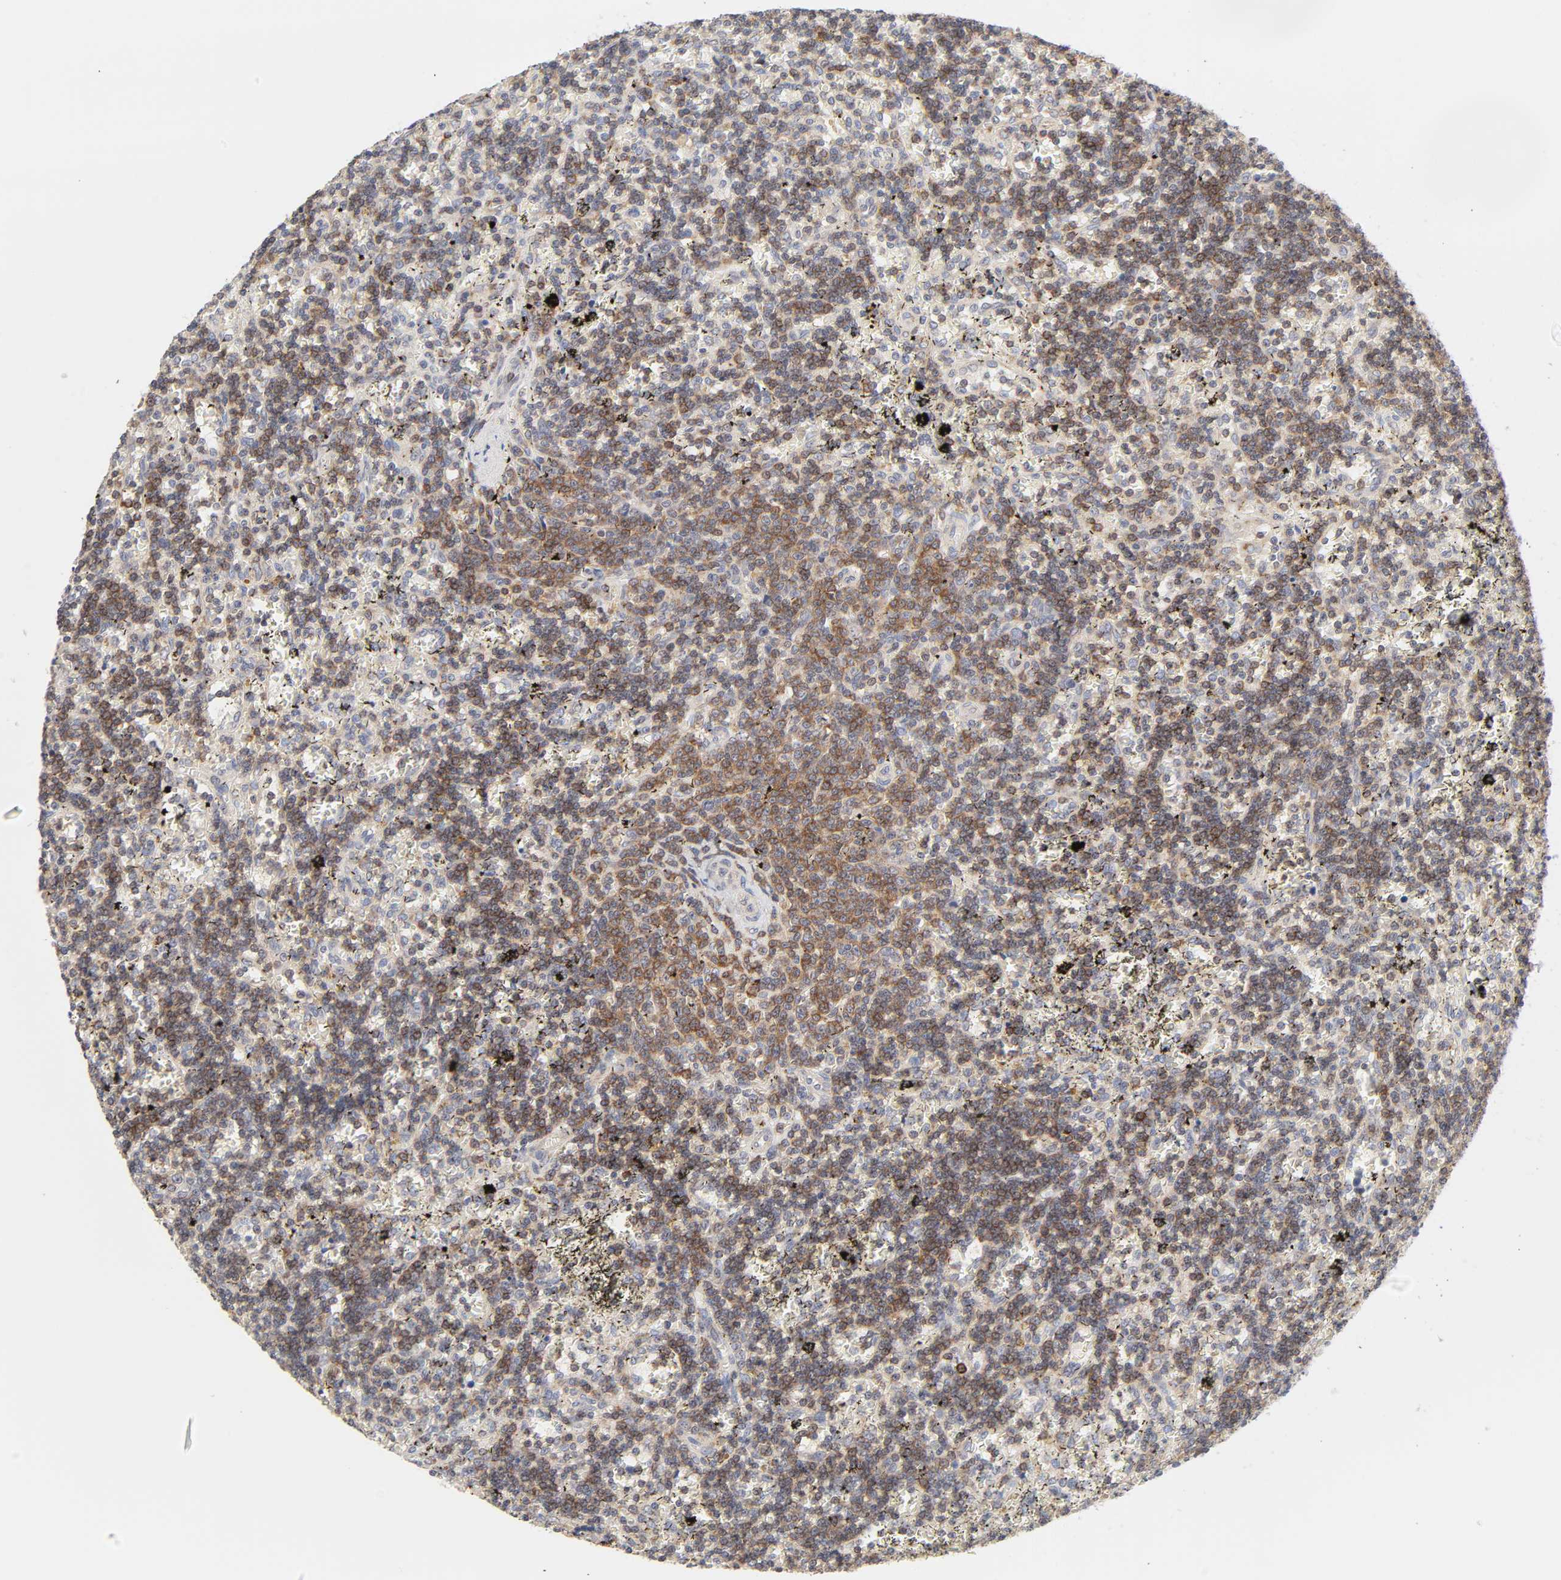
{"staining": {"intensity": "moderate", "quantity": "25%-75%", "location": "cytoplasmic/membranous"}, "tissue": "lymphoma", "cell_type": "Tumor cells", "image_type": "cancer", "snomed": [{"axis": "morphology", "description": "Malignant lymphoma, non-Hodgkin's type, Low grade"}, {"axis": "topography", "description": "Spleen"}], "caption": "The micrograph reveals staining of lymphoma, revealing moderate cytoplasmic/membranous protein staining (brown color) within tumor cells. Using DAB (brown) and hematoxylin (blue) stains, captured at high magnification using brightfield microscopy.", "gene": "IL4R", "patient": {"sex": "male", "age": 60}}